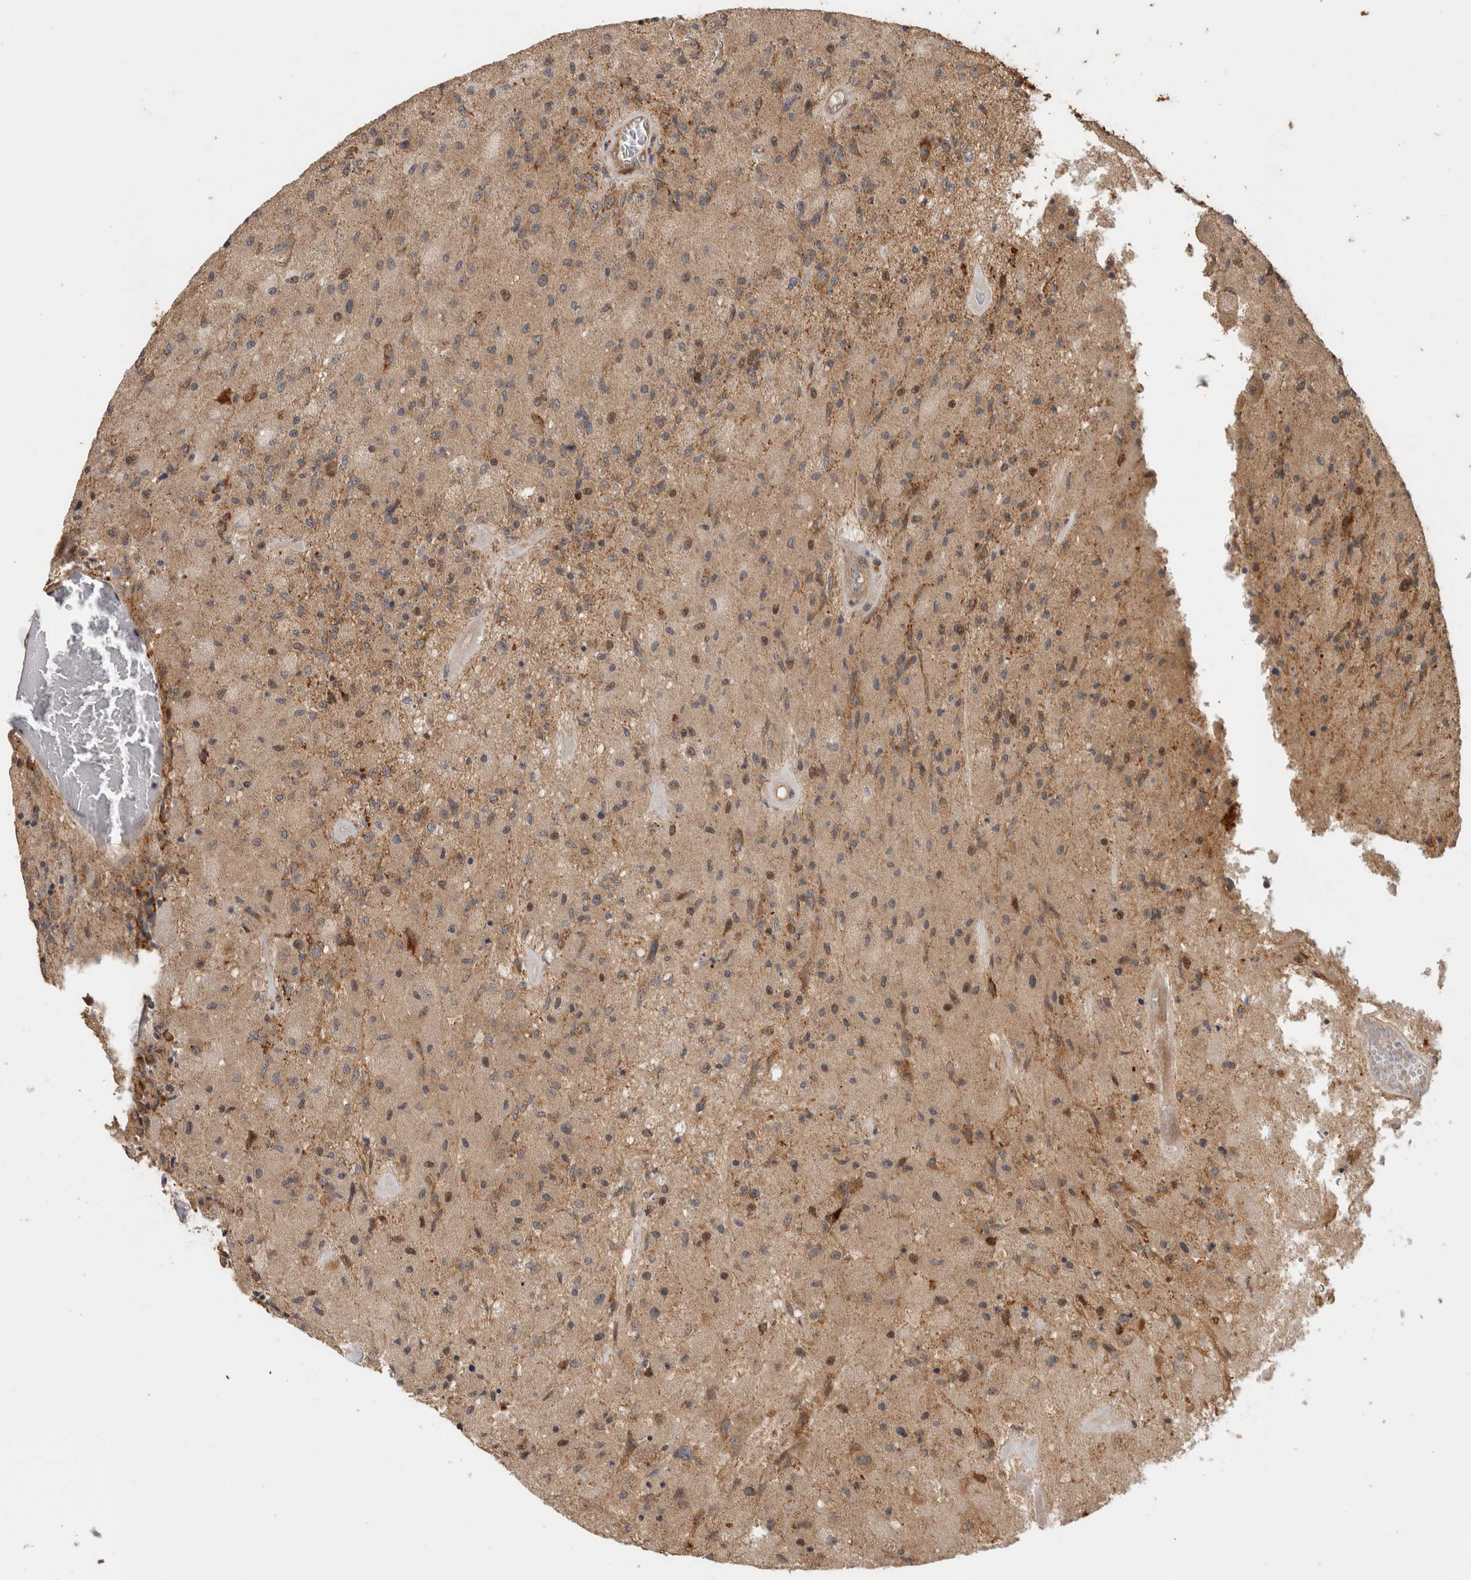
{"staining": {"intensity": "weak", "quantity": ">75%", "location": "cytoplasmic/membranous"}, "tissue": "glioma", "cell_type": "Tumor cells", "image_type": "cancer", "snomed": [{"axis": "morphology", "description": "Normal tissue, NOS"}, {"axis": "morphology", "description": "Glioma, malignant, High grade"}, {"axis": "topography", "description": "Cerebral cortex"}], "caption": "Brown immunohistochemical staining in high-grade glioma (malignant) demonstrates weak cytoplasmic/membranous staining in about >75% of tumor cells.", "gene": "PCDHB15", "patient": {"sex": "male", "age": 77}}